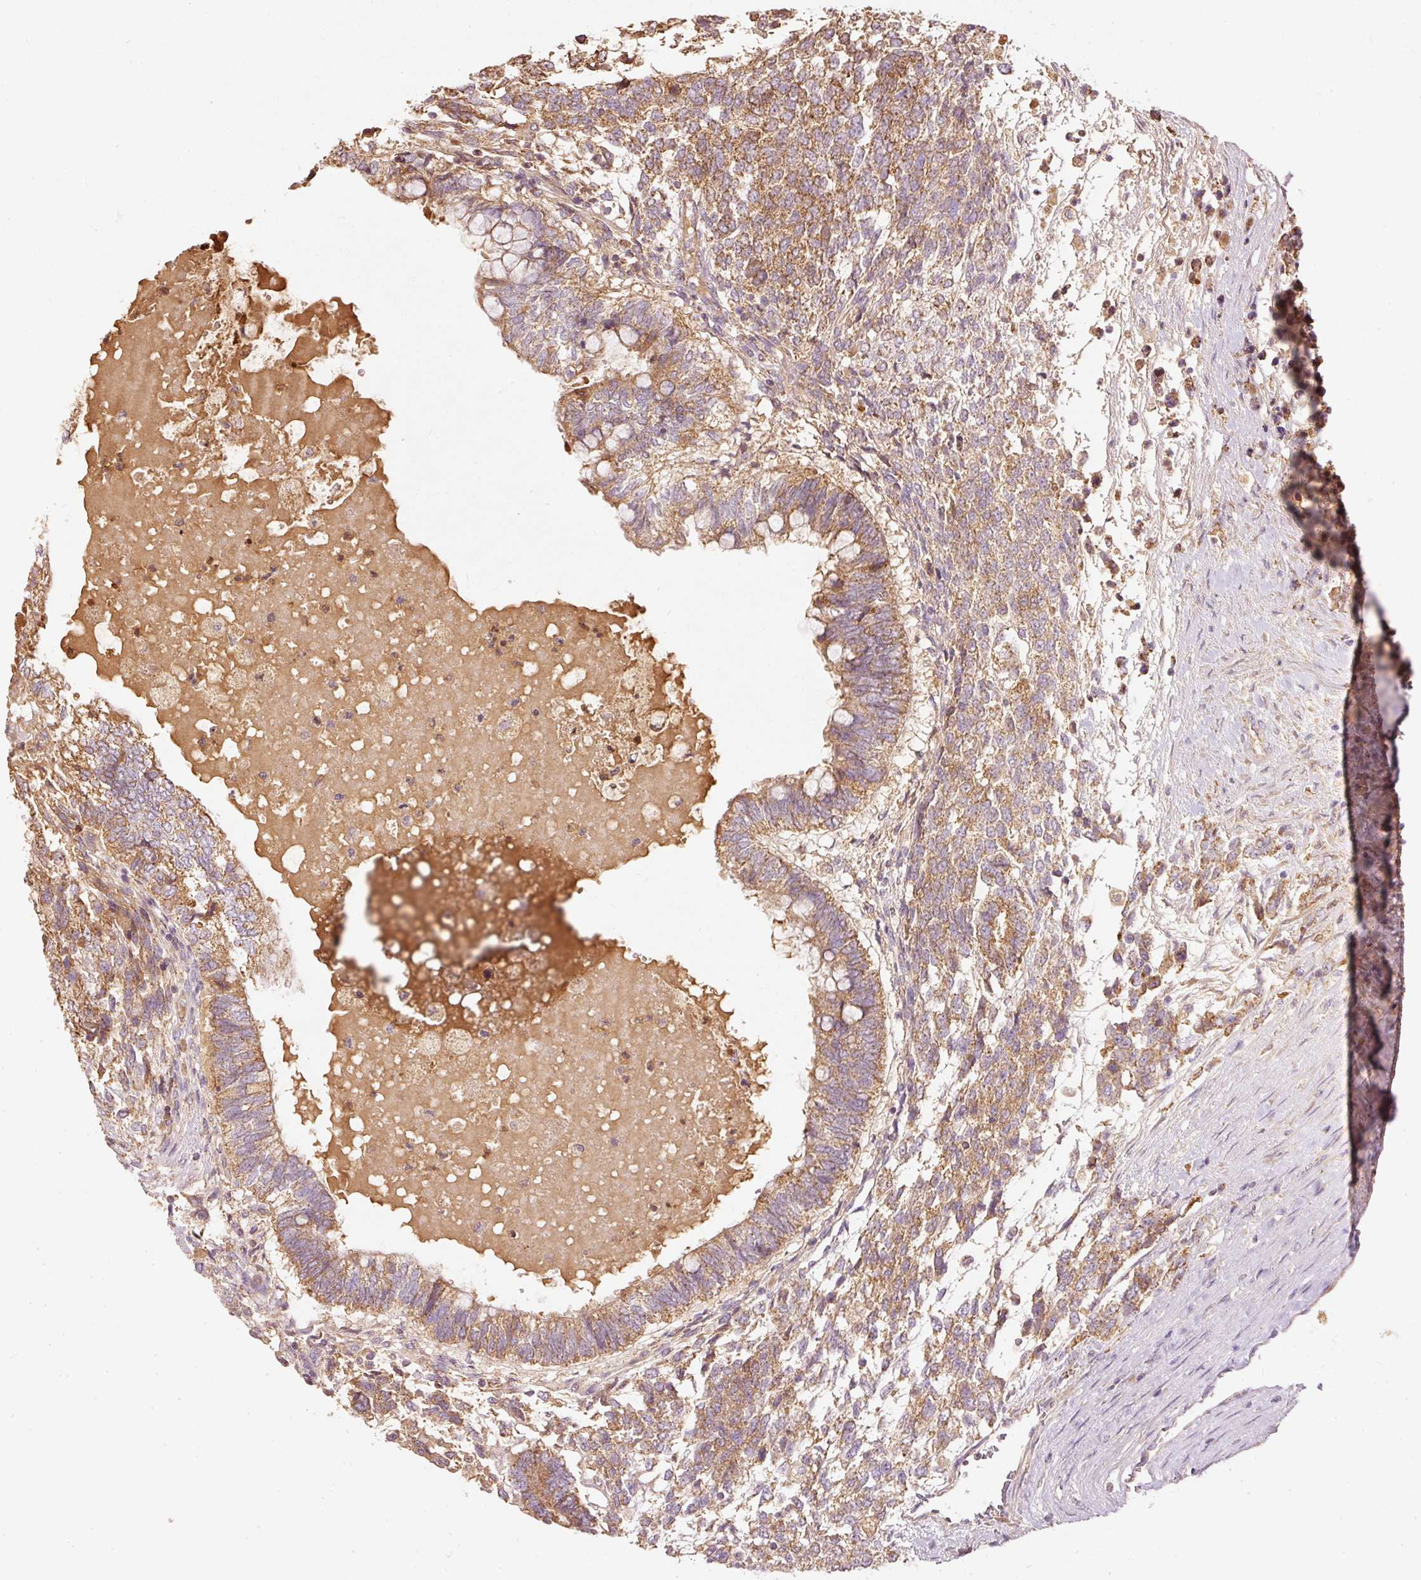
{"staining": {"intensity": "moderate", "quantity": ">75%", "location": "cytoplasmic/membranous"}, "tissue": "testis cancer", "cell_type": "Tumor cells", "image_type": "cancer", "snomed": [{"axis": "morphology", "description": "Carcinoma, Embryonal, NOS"}, {"axis": "topography", "description": "Testis"}], "caption": "IHC (DAB (3,3'-diaminobenzidine)) staining of human testis cancer (embryonal carcinoma) demonstrates moderate cytoplasmic/membranous protein staining in approximately >75% of tumor cells. The staining is performed using DAB brown chromogen to label protein expression. The nuclei are counter-stained blue using hematoxylin.", "gene": "PSENEN", "patient": {"sex": "male", "age": 23}}